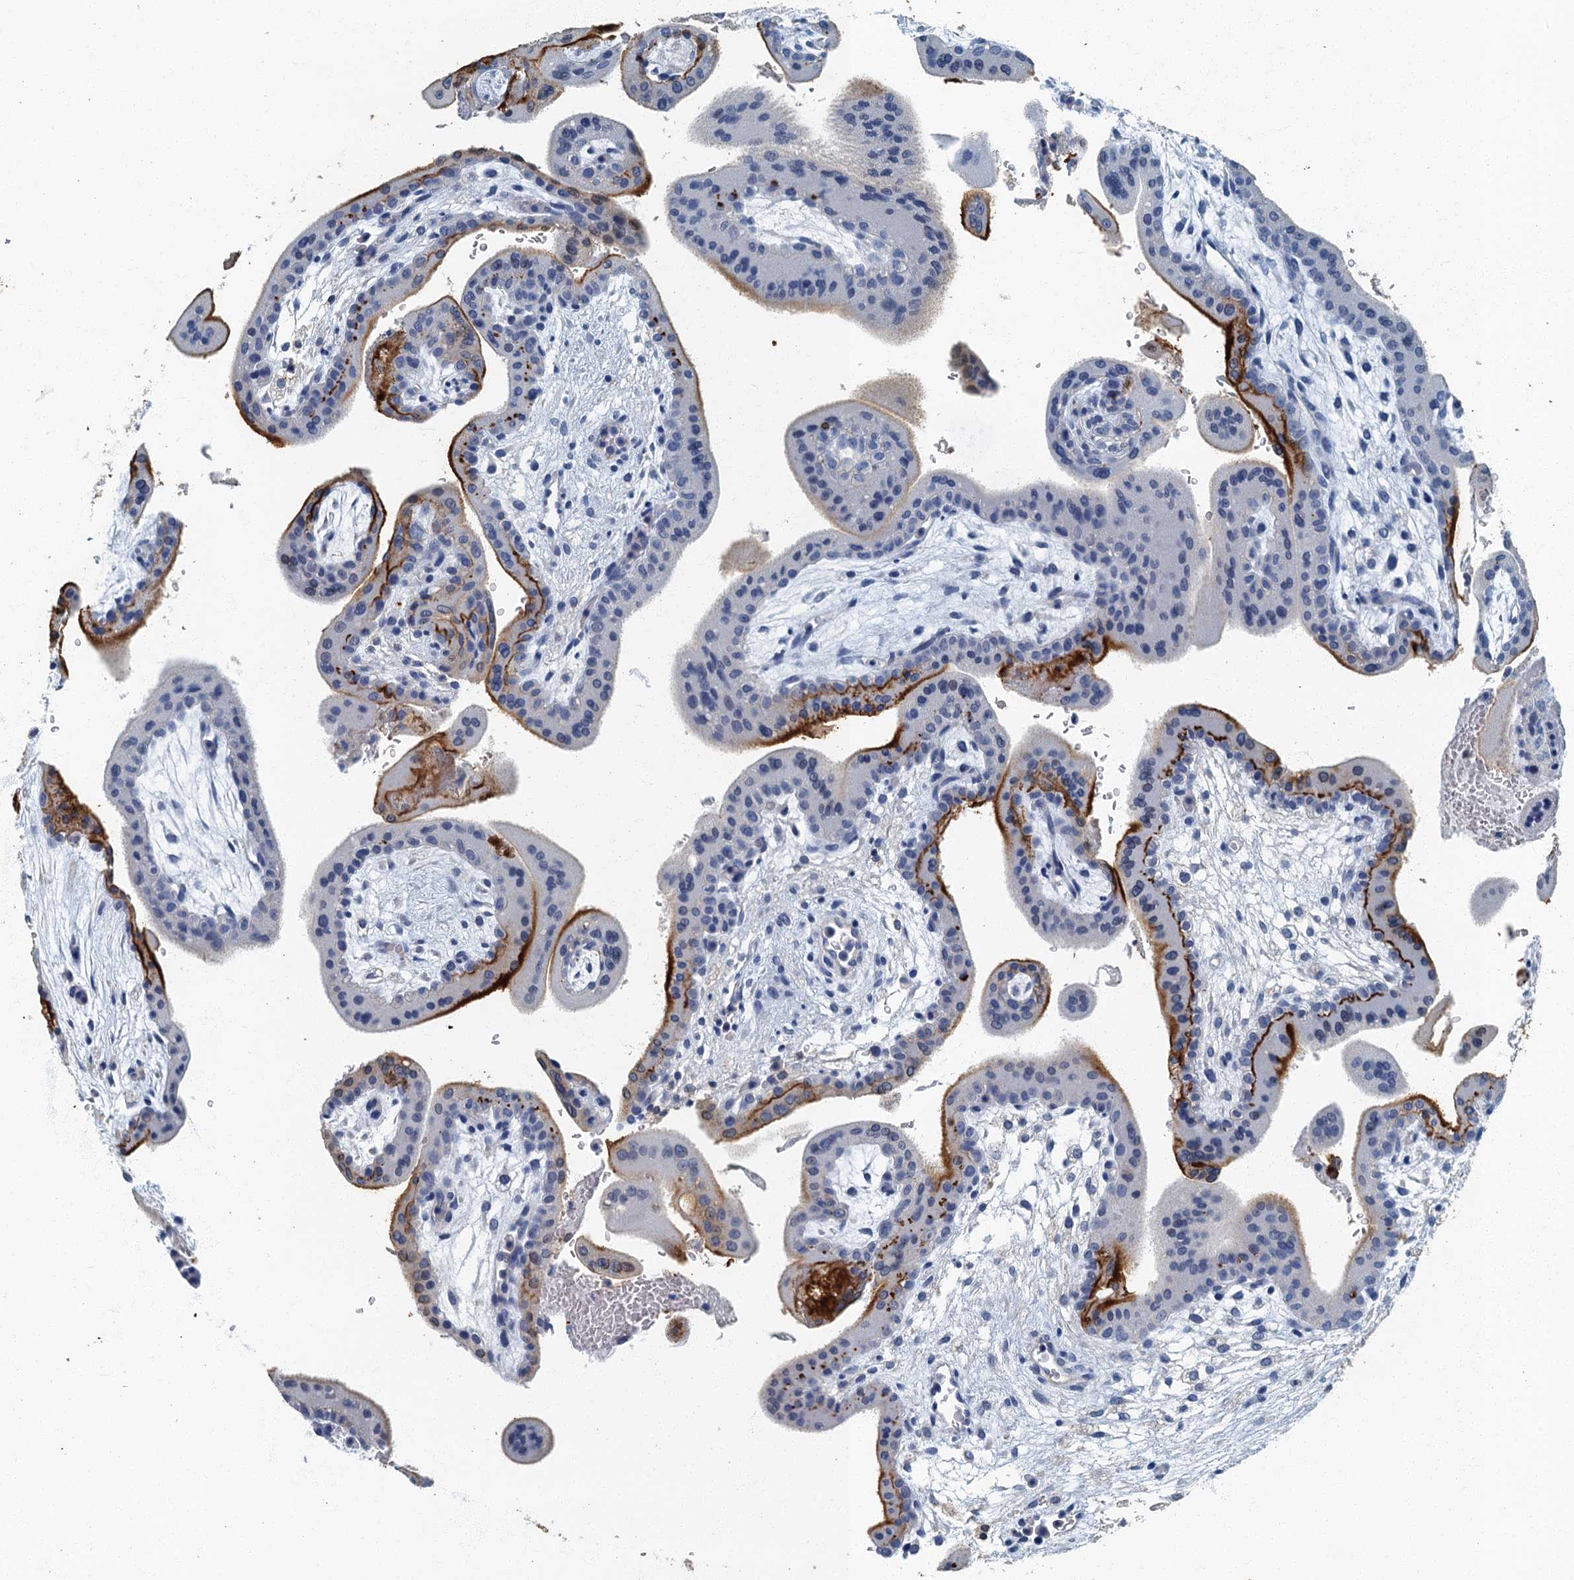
{"staining": {"intensity": "strong", "quantity": "<25%", "location": "cytoplasmic/membranous"}, "tissue": "placenta", "cell_type": "Trophoblastic cells", "image_type": "normal", "snomed": [{"axis": "morphology", "description": "Normal tissue, NOS"}, {"axis": "topography", "description": "Placenta"}], "caption": "Human placenta stained with a brown dye demonstrates strong cytoplasmic/membranous positive expression in about <25% of trophoblastic cells.", "gene": "GADL1", "patient": {"sex": "female", "age": 35}}